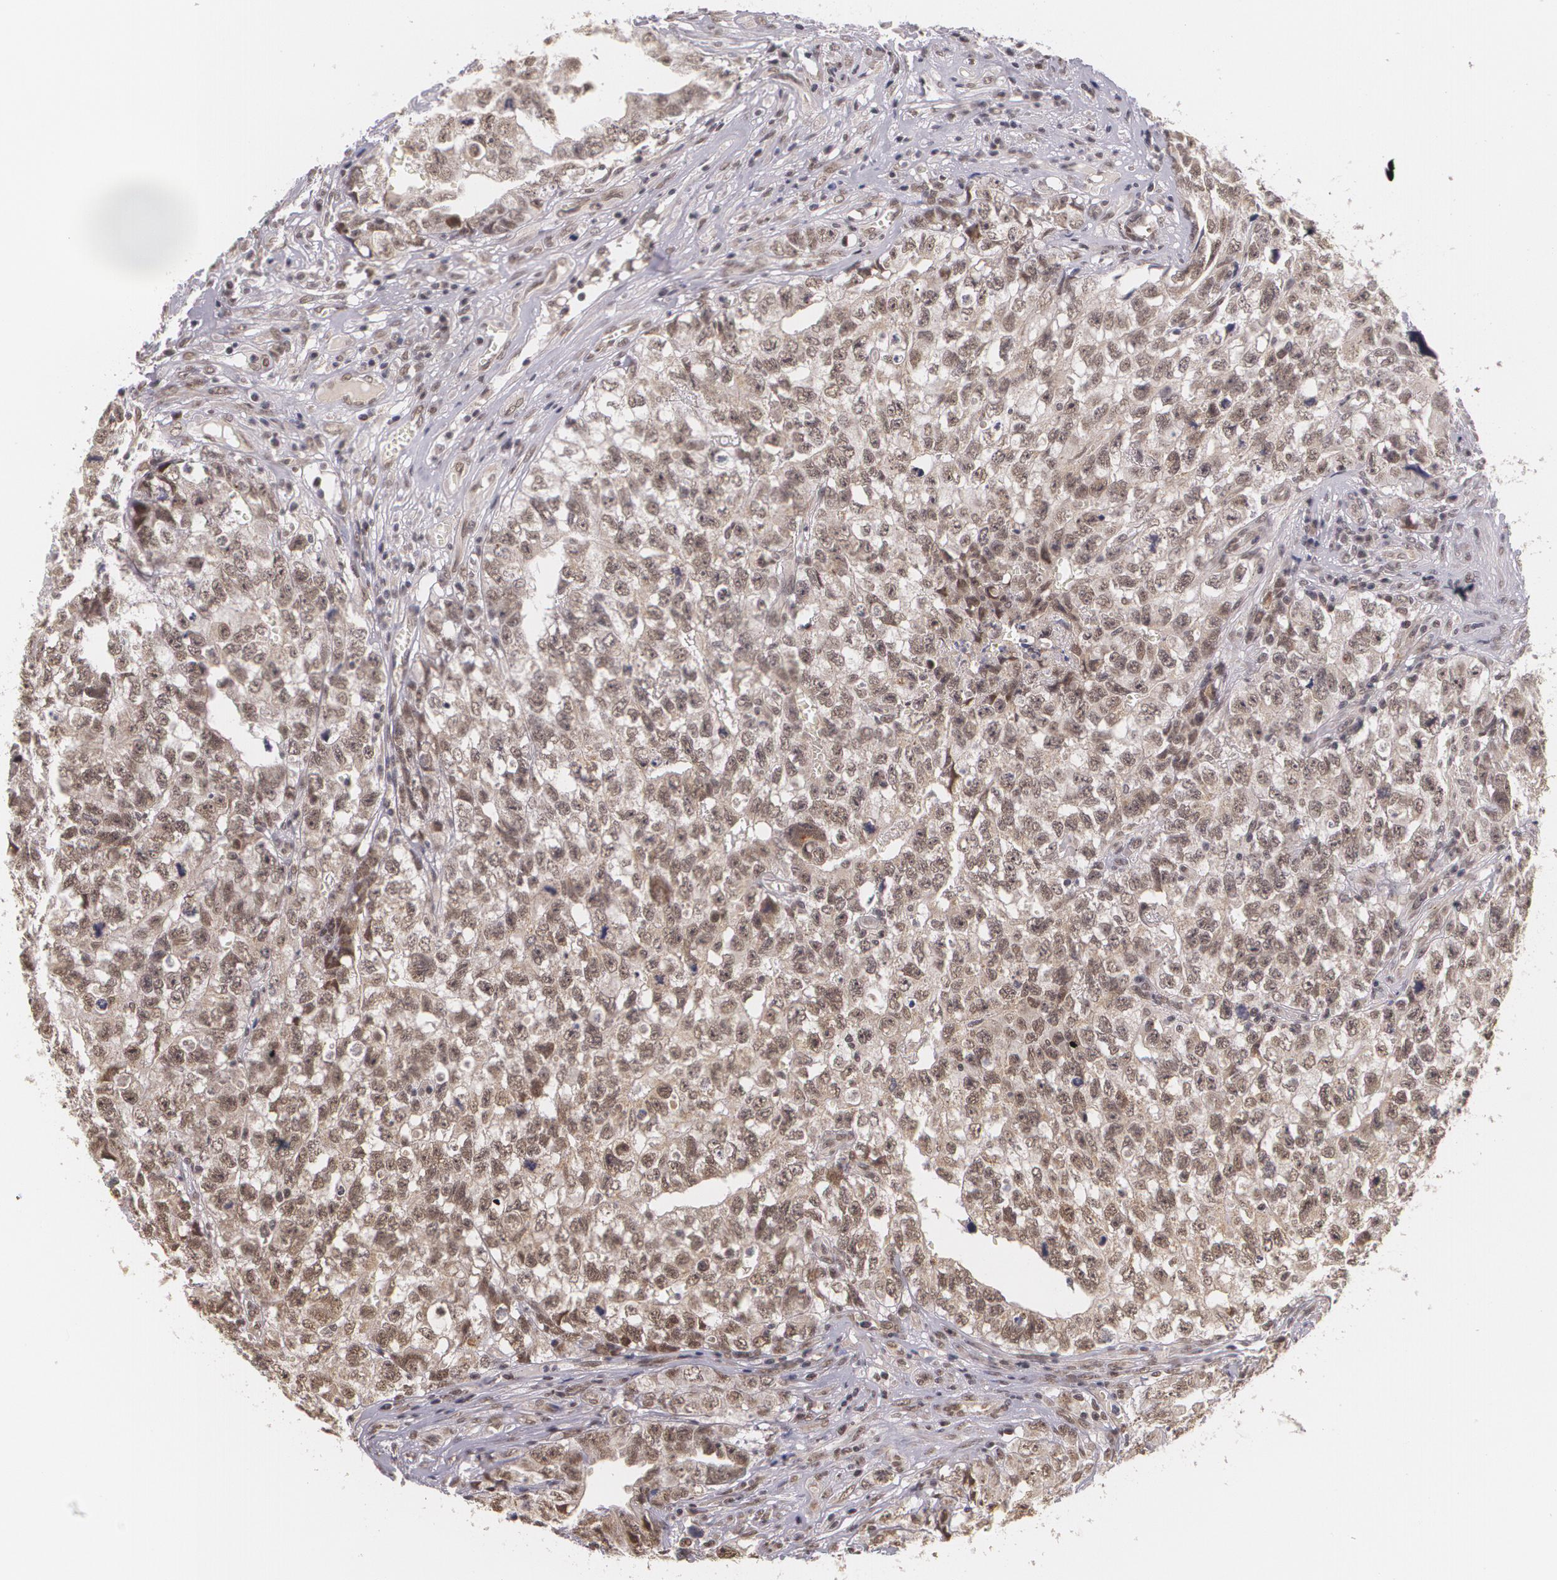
{"staining": {"intensity": "weak", "quantity": "25%-75%", "location": "cytoplasmic/membranous,nuclear"}, "tissue": "testis cancer", "cell_type": "Tumor cells", "image_type": "cancer", "snomed": [{"axis": "morphology", "description": "Carcinoma, Embryonal, NOS"}, {"axis": "topography", "description": "Testis"}], "caption": "IHC of human testis cancer (embryonal carcinoma) reveals low levels of weak cytoplasmic/membranous and nuclear positivity in approximately 25%-75% of tumor cells. (DAB = brown stain, brightfield microscopy at high magnification).", "gene": "ALX1", "patient": {"sex": "male", "age": 31}}